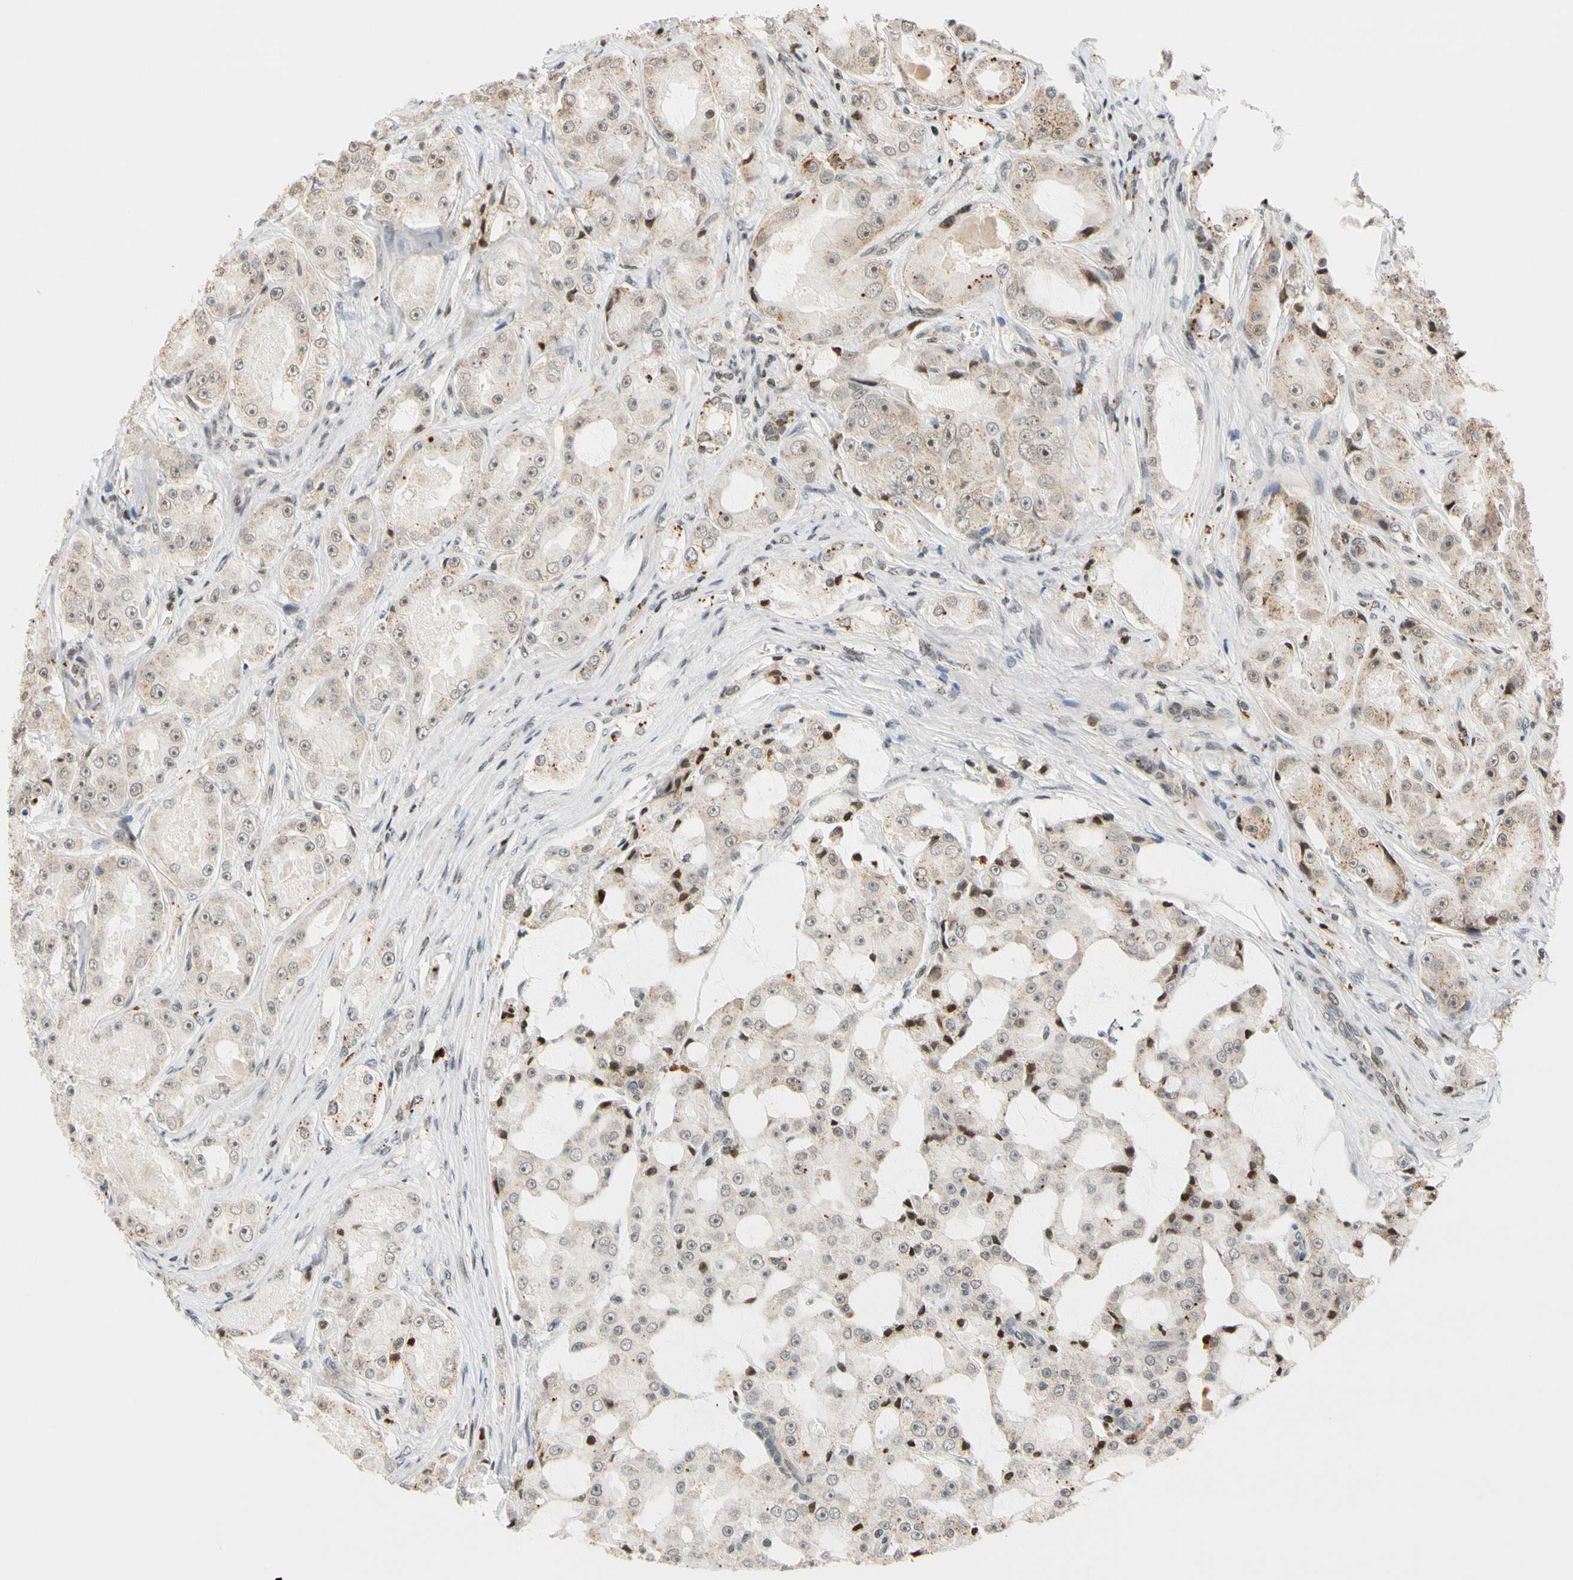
{"staining": {"intensity": "weak", "quantity": "<25%", "location": "cytoplasmic/membranous,nuclear"}, "tissue": "prostate cancer", "cell_type": "Tumor cells", "image_type": "cancer", "snomed": [{"axis": "morphology", "description": "Adenocarcinoma, High grade"}, {"axis": "topography", "description": "Prostate"}], "caption": "Tumor cells are negative for brown protein staining in prostate cancer. (DAB (3,3'-diaminobenzidine) immunohistochemistry with hematoxylin counter stain).", "gene": "CDK7", "patient": {"sex": "male", "age": 73}}